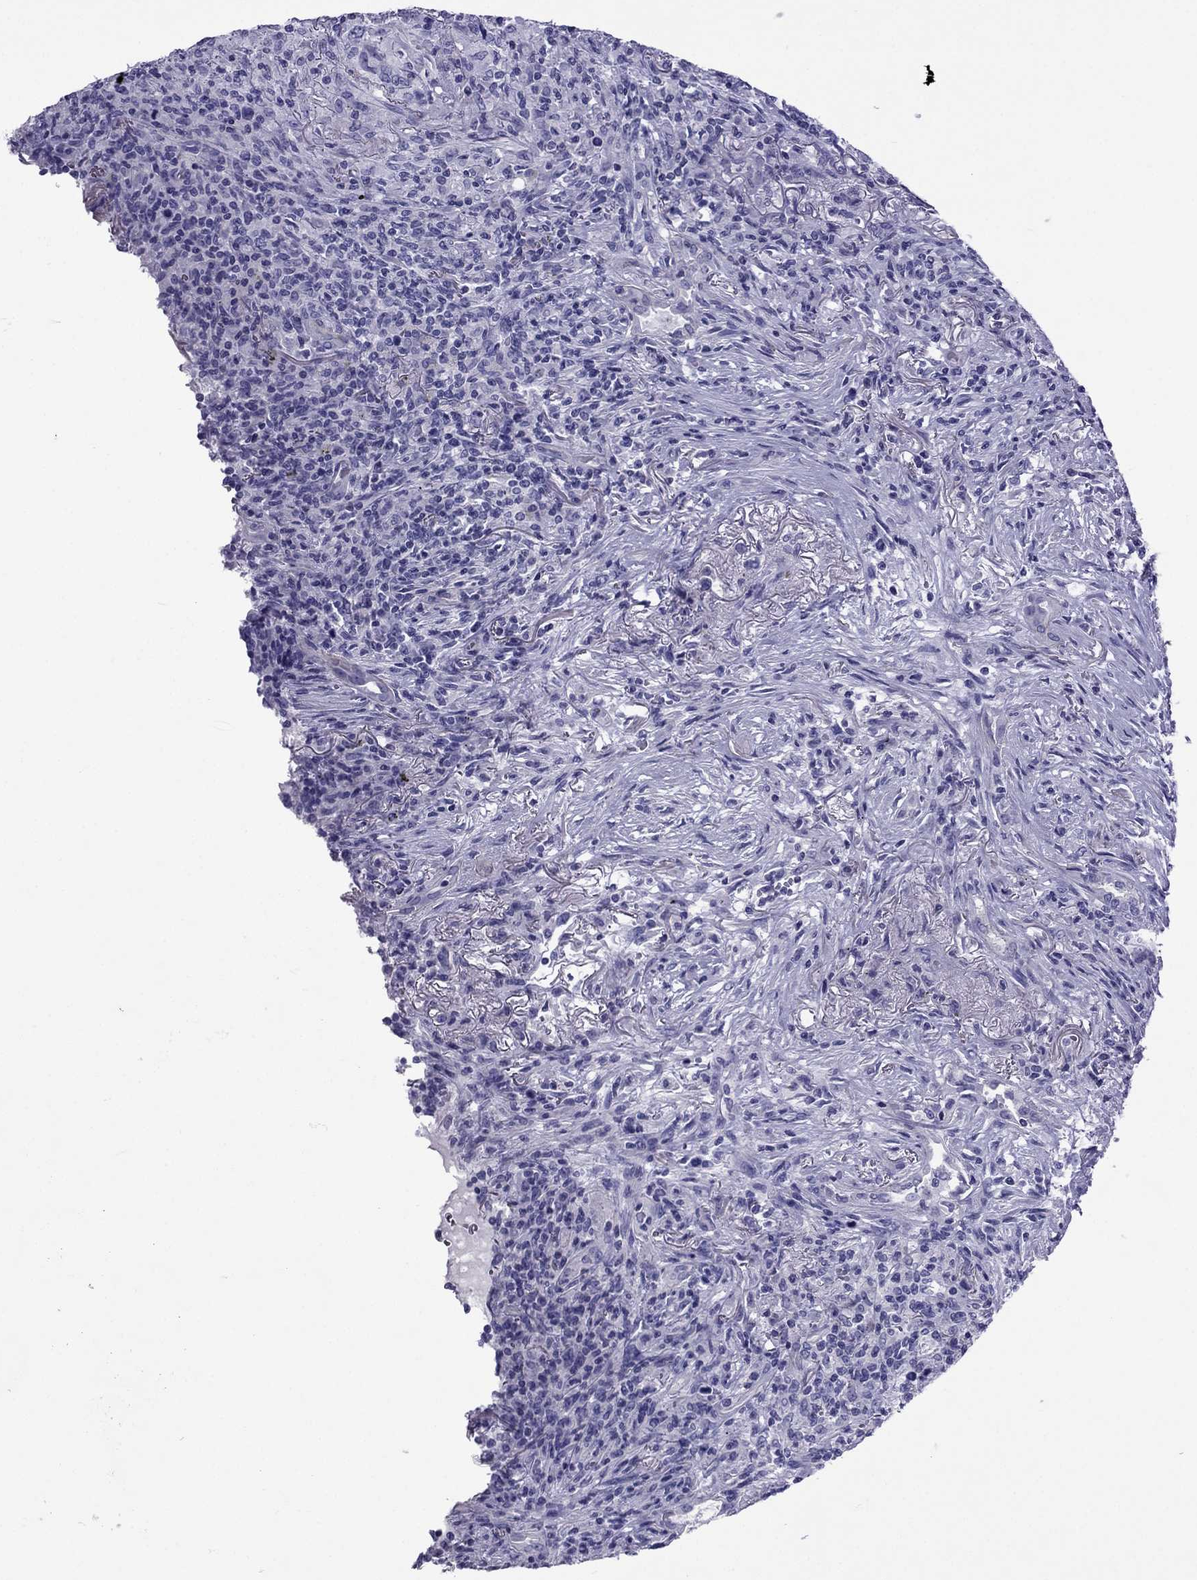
{"staining": {"intensity": "negative", "quantity": "none", "location": "none"}, "tissue": "lymphoma", "cell_type": "Tumor cells", "image_type": "cancer", "snomed": [{"axis": "morphology", "description": "Malignant lymphoma, non-Hodgkin's type, High grade"}, {"axis": "topography", "description": "Lung"}], "caption": "A high-resolution micrograph shows IHC staining of high-grade malignant lymphoma, non-Hodgkin's type, which demonstrates no significant expression in tumor cells. (IHC, brightfield microscopy, high magnification).", "gene": "MYL11", "patient": {"sex": "male", "age": 79}}